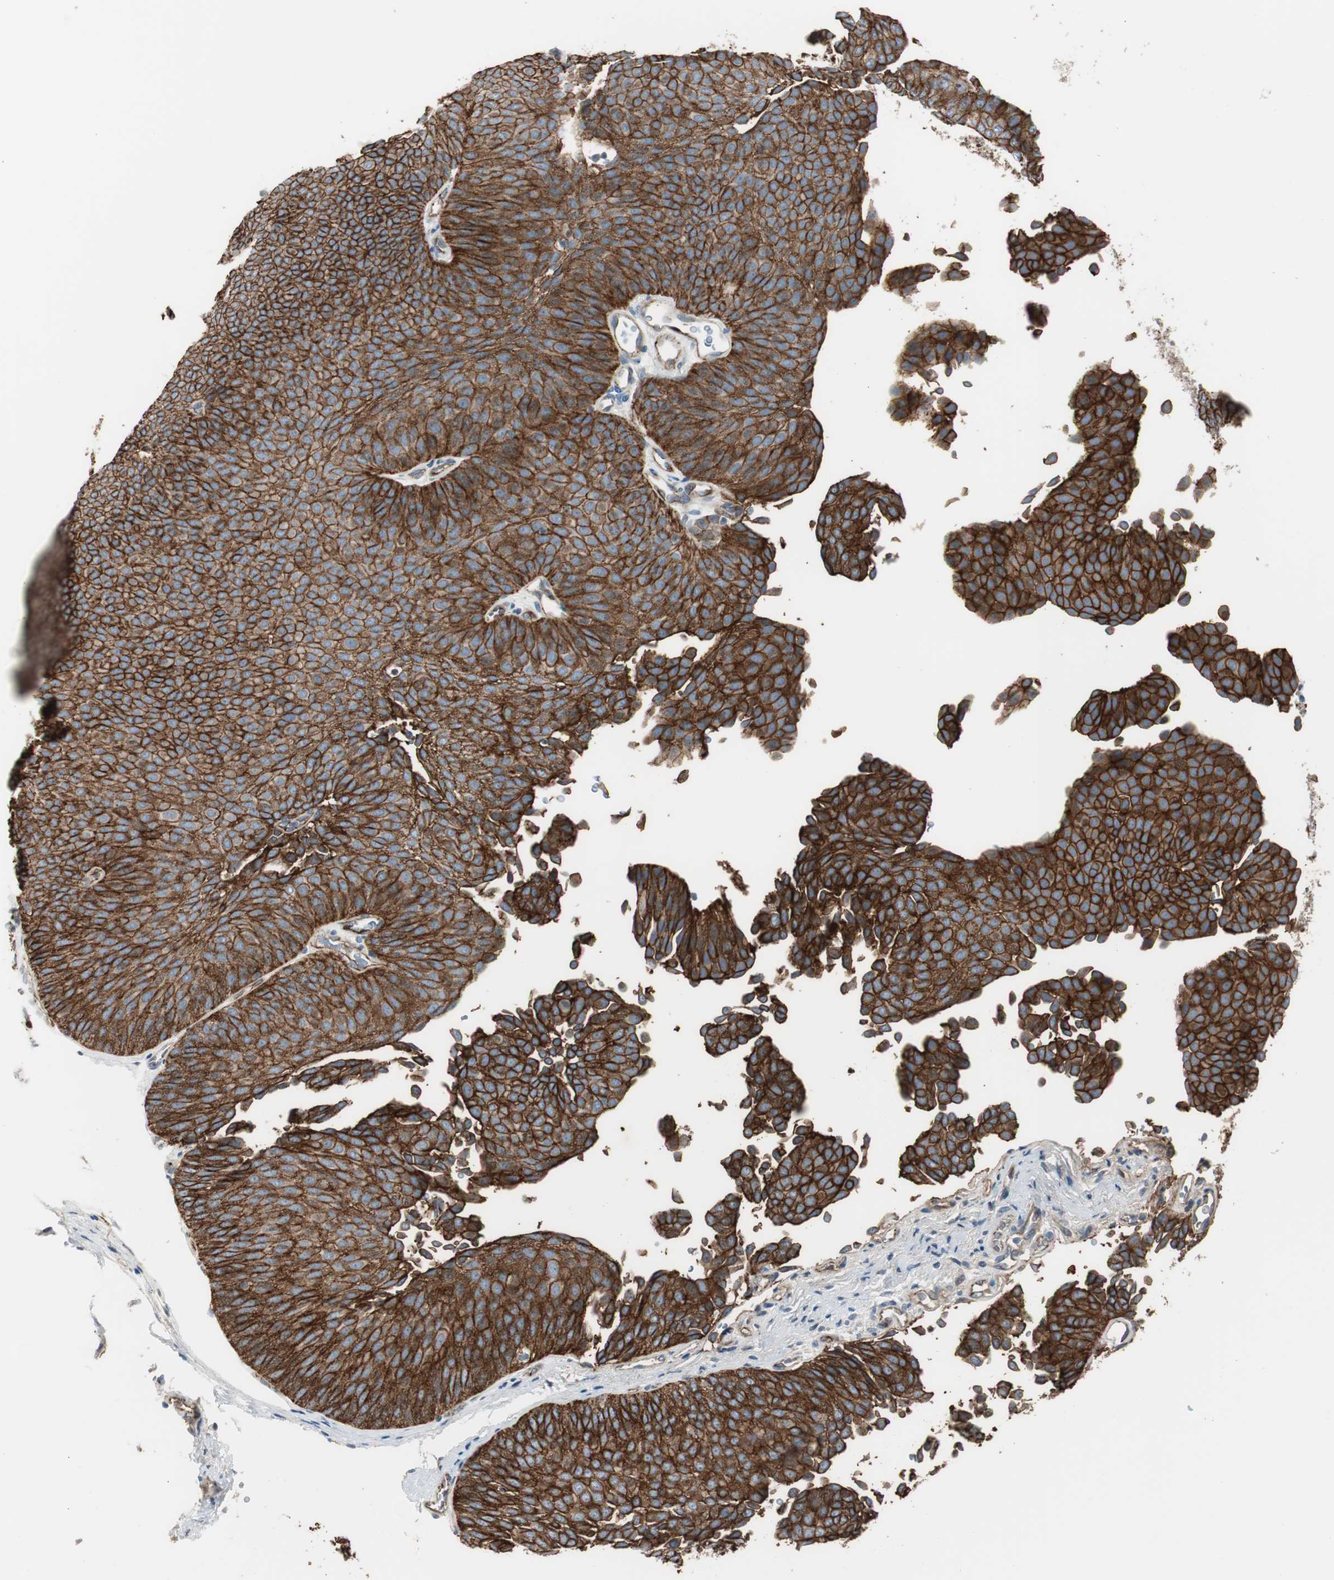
{"staining": {"intensity": "strong", "quantity": ">75%", "location": "cytoplasmic/membranous"}, "tissue": "urothelial cancer", "cell_type": "Tumor cells", "image_type": "cancer", "snomed": [{"axis": "morphology", "description": "Urothelial carcinoma, Low grade"}, {"axis": "topography", "description": "Urinary bladder"}], "caption": "Immunohistochemical staining of human urothelial cancer demonstrates high levels of strong cytoplasmic/membranous positivity in approximately >75% of tumor cells.", "gene": "STXBP4", "patient": {"sex": "female", "age": 60}}